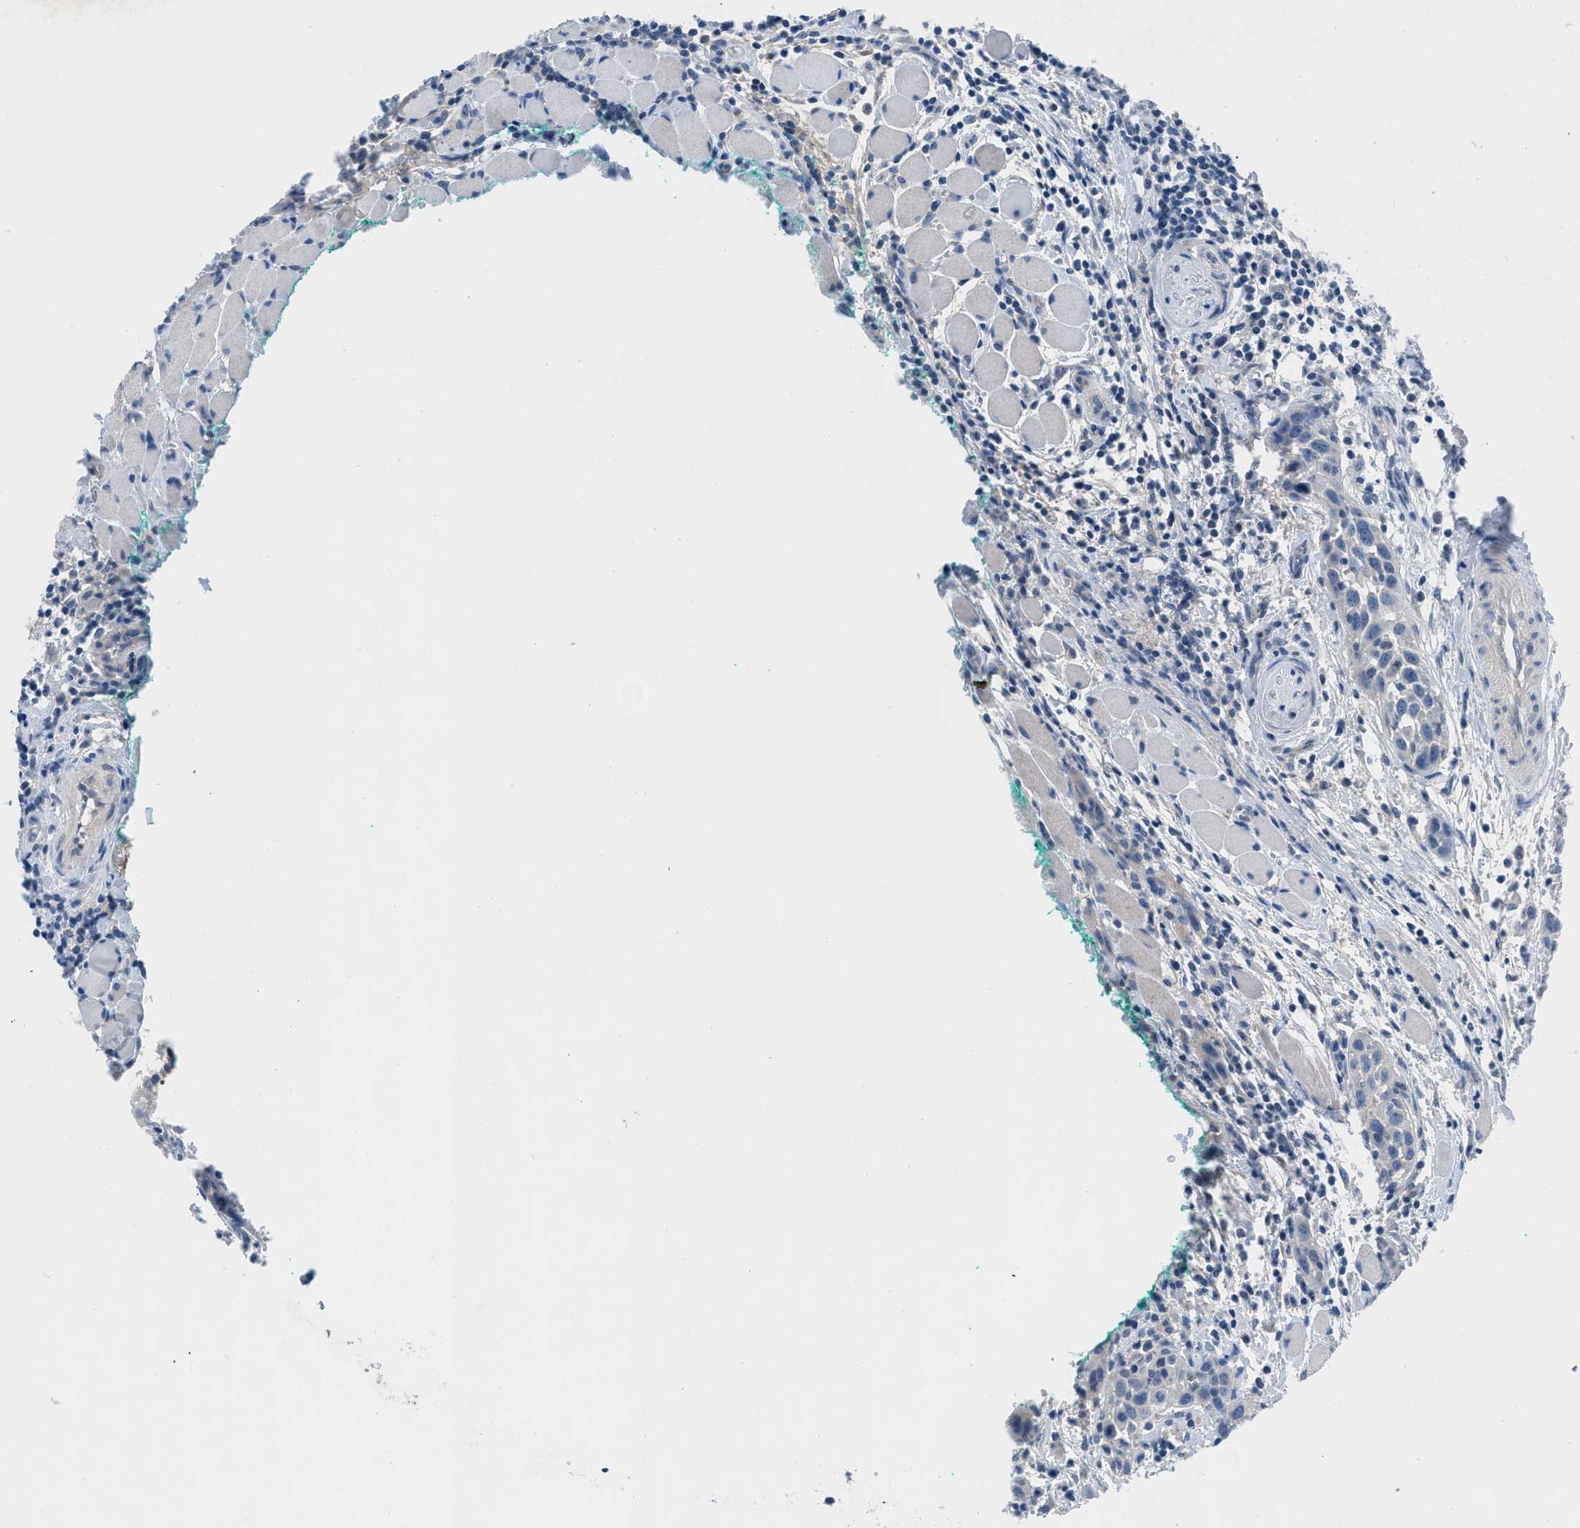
{"staining": {"intensity": "negative", "quantity": "none", "location": "none"}, "tissue": "head and neck cancer", "cell_type": "Tumor cells", "image_type": "cancer", "snomed": [{"axis": "morphology", "description": "Squamous cell carcinoma, NOS"}, {"axis": "topography", "description": "Oral tissue"}, {"axis": "topography", "description": "Head-Neck"}], "caption": "An image of head and neck cancer stained for a protein exhibits no brown staining in tumor cells.", "gene": "HPX", "patient": {"sex": "female", "age": 50}}